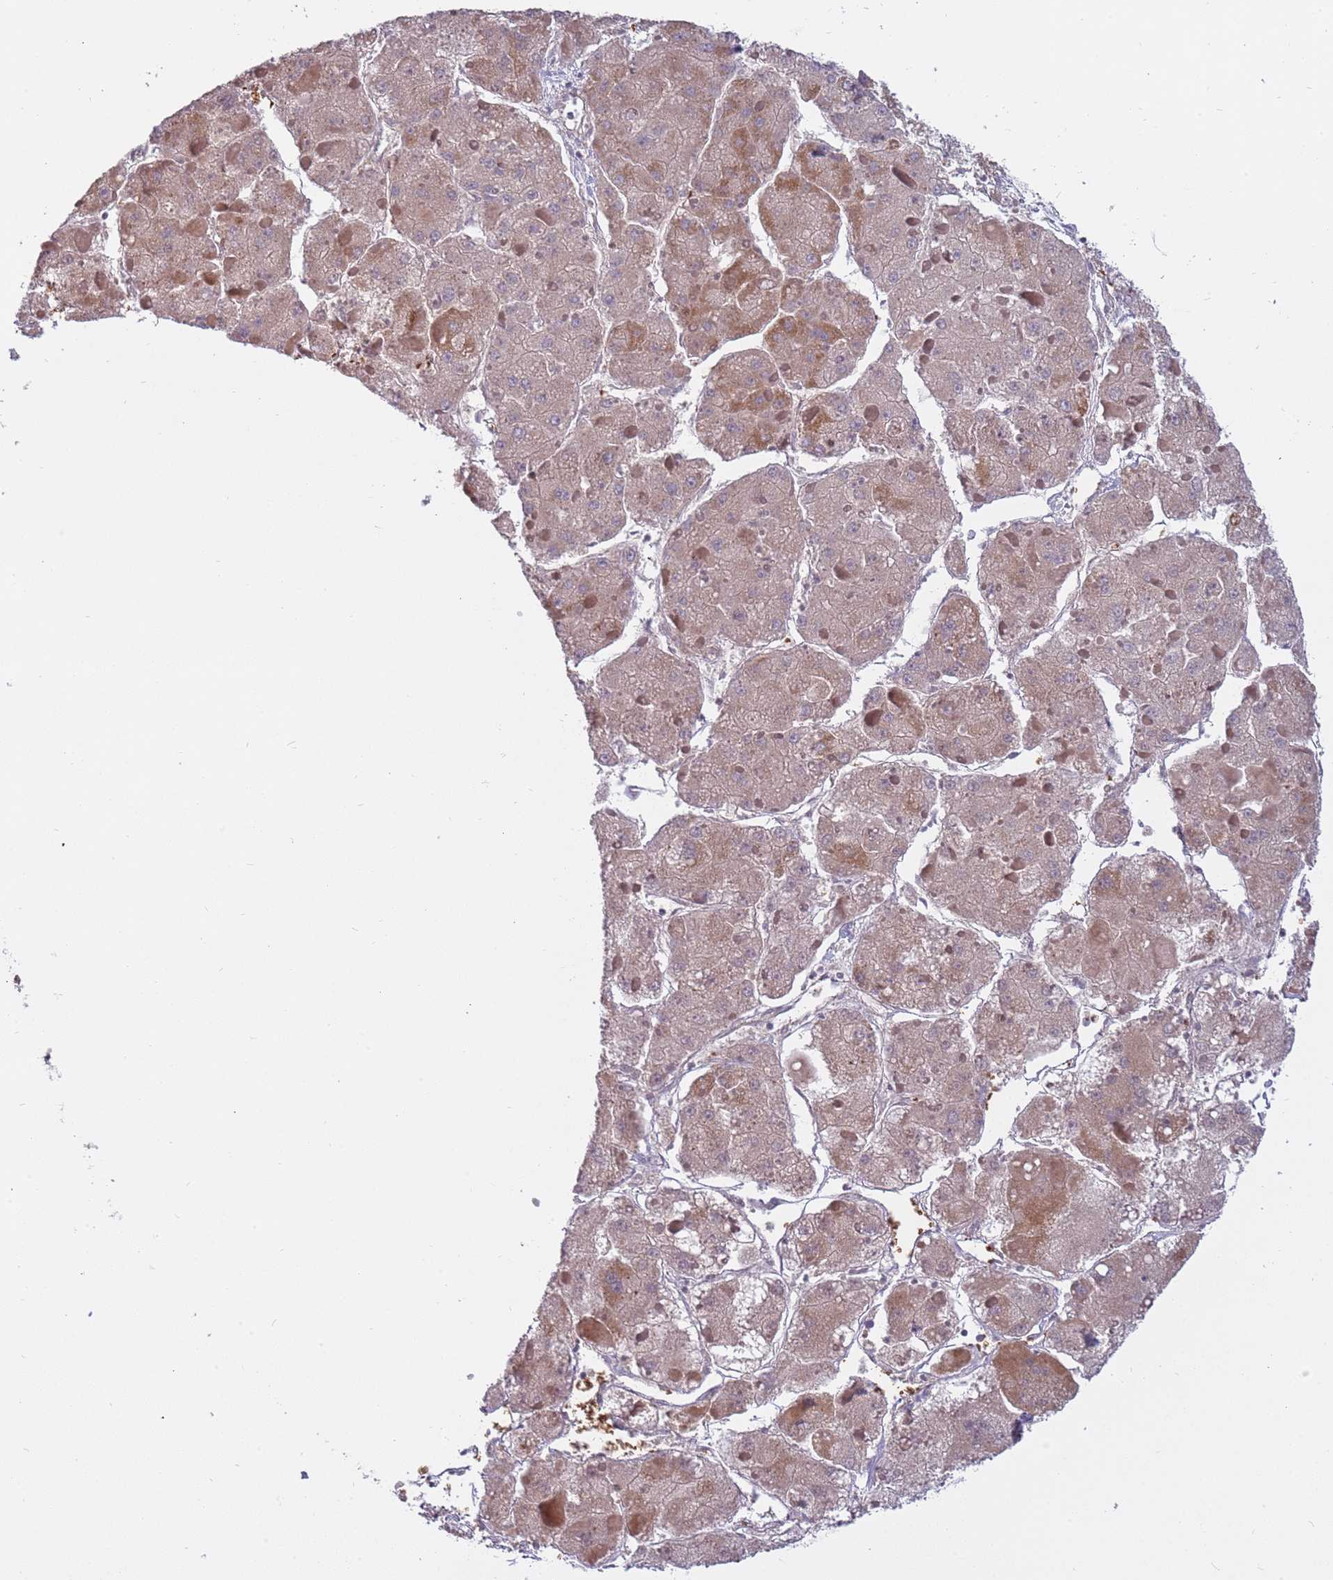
{"staining": {"intensity": "weak", "quantity": ">75%", "location": "cytoplasmic/membranous"}, "tissue": "liver cancer", "cell_type": "Tumor cells", "image_type": "cancer", "snomed": [{"axis": "morphology", "description": "Carcinoma, Hepatocellular, NOS"}, {"axis": "topography", "description": "Liver"}], "caption": "The immunohistochemical stain labels weak cytoplasmic/membranous positivity in tumor cells of liver hepatocellular carcinoma tissue.", "gene": "RNF181", "patient": {"sex": "female", "age": 73}}